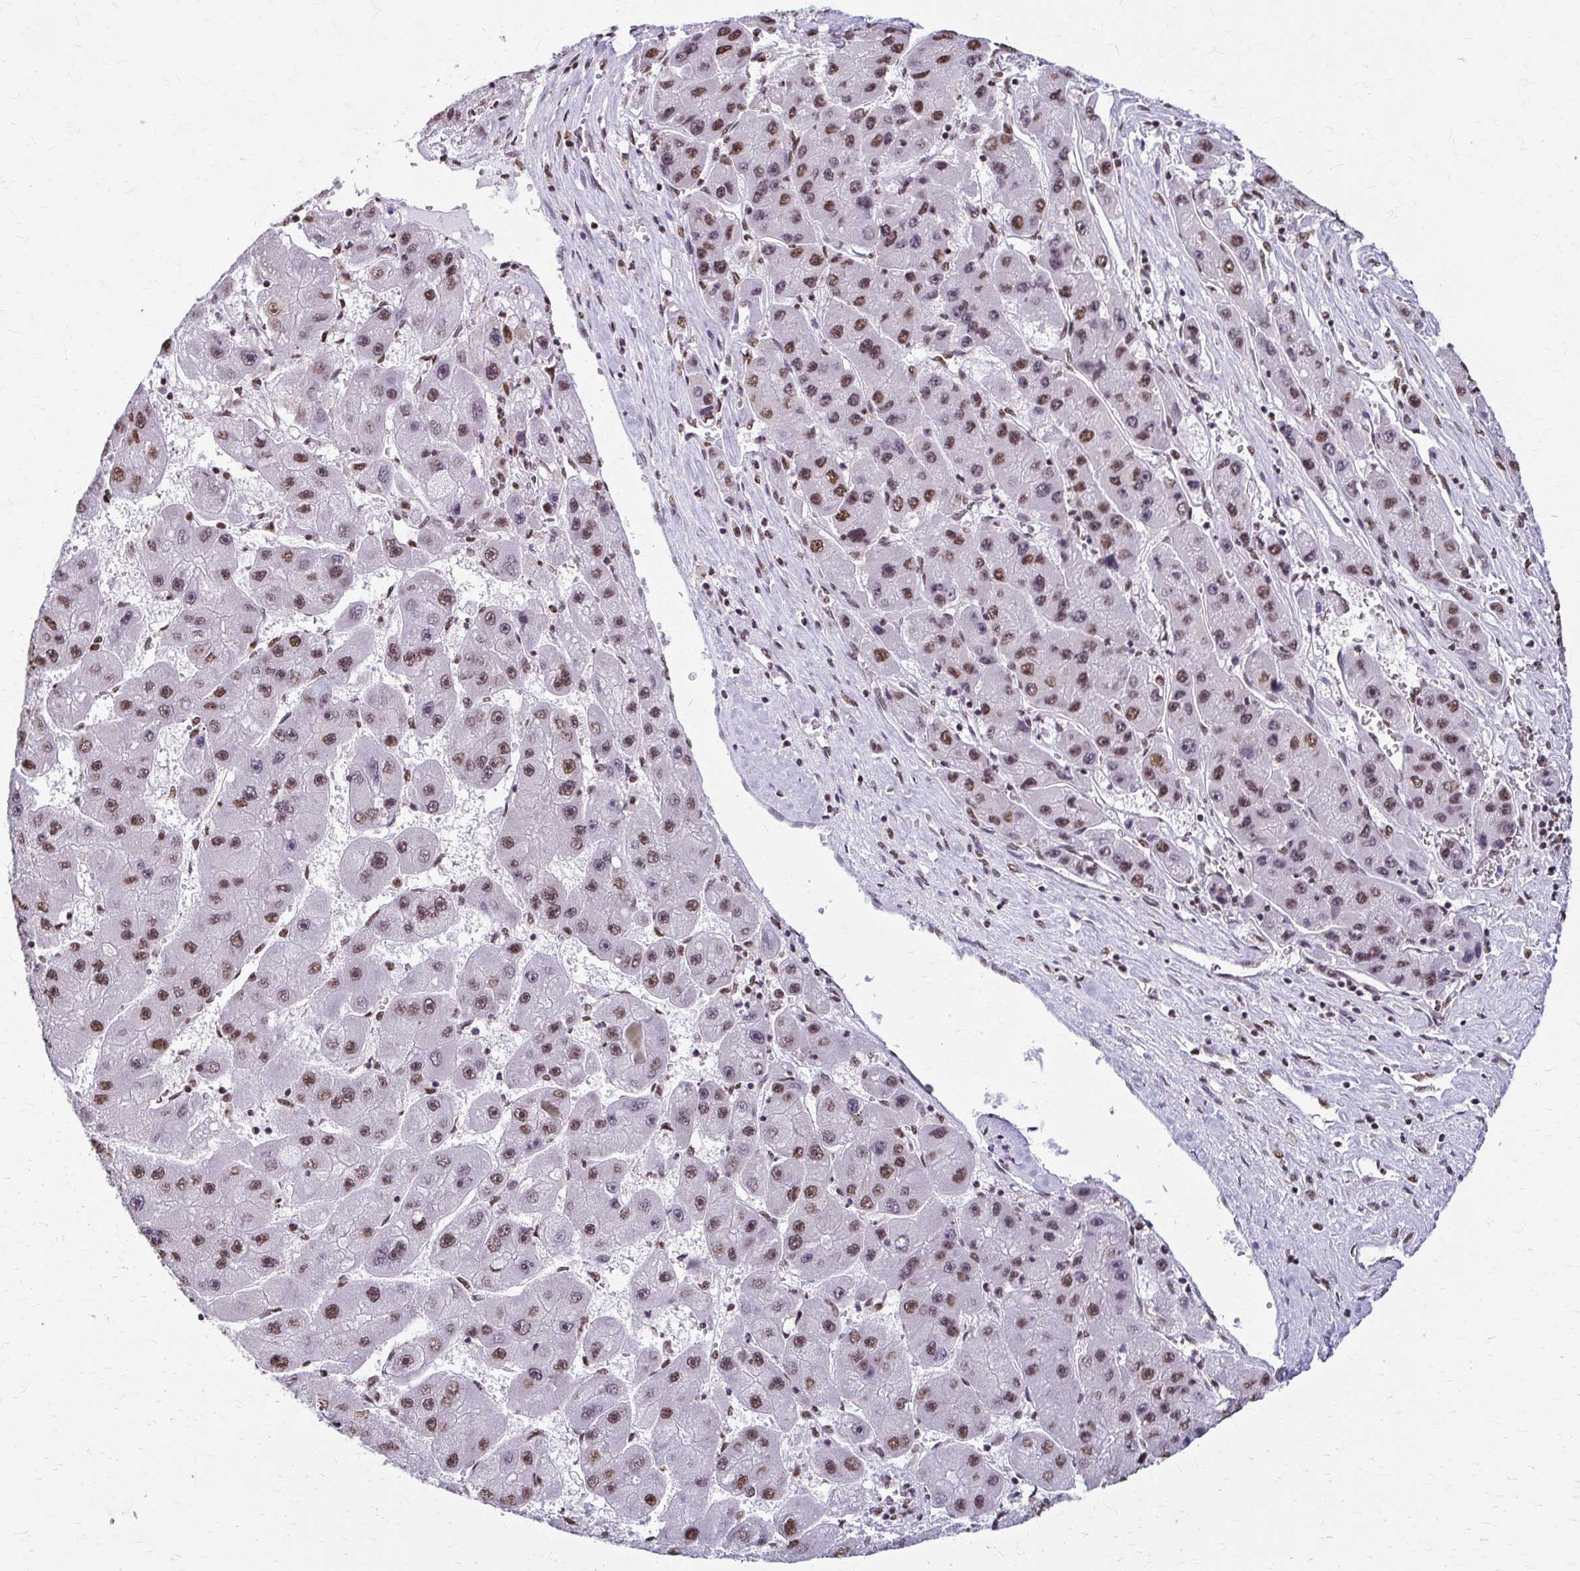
{"staining": {"intensity": "moderate", "quantity": ">75%", "location": "nuclear"}, "tissue": "liver cancer", "cell_type": "Tumor cells", "image_type": "cancer", "snomed": [{"axis": "morphology", "description": "Carcinoma, Hepatocellular, NOS"}, {"axis": "topography", "description": "Liver"}], "caption": "This is an image of IHC staining of liver cancer (hepatocellular carcinoma), which shows moderate expression in the nuclear of tumor cells.", "gene": "SNRPA", "patient": {"sex": "female", "age": 61}}